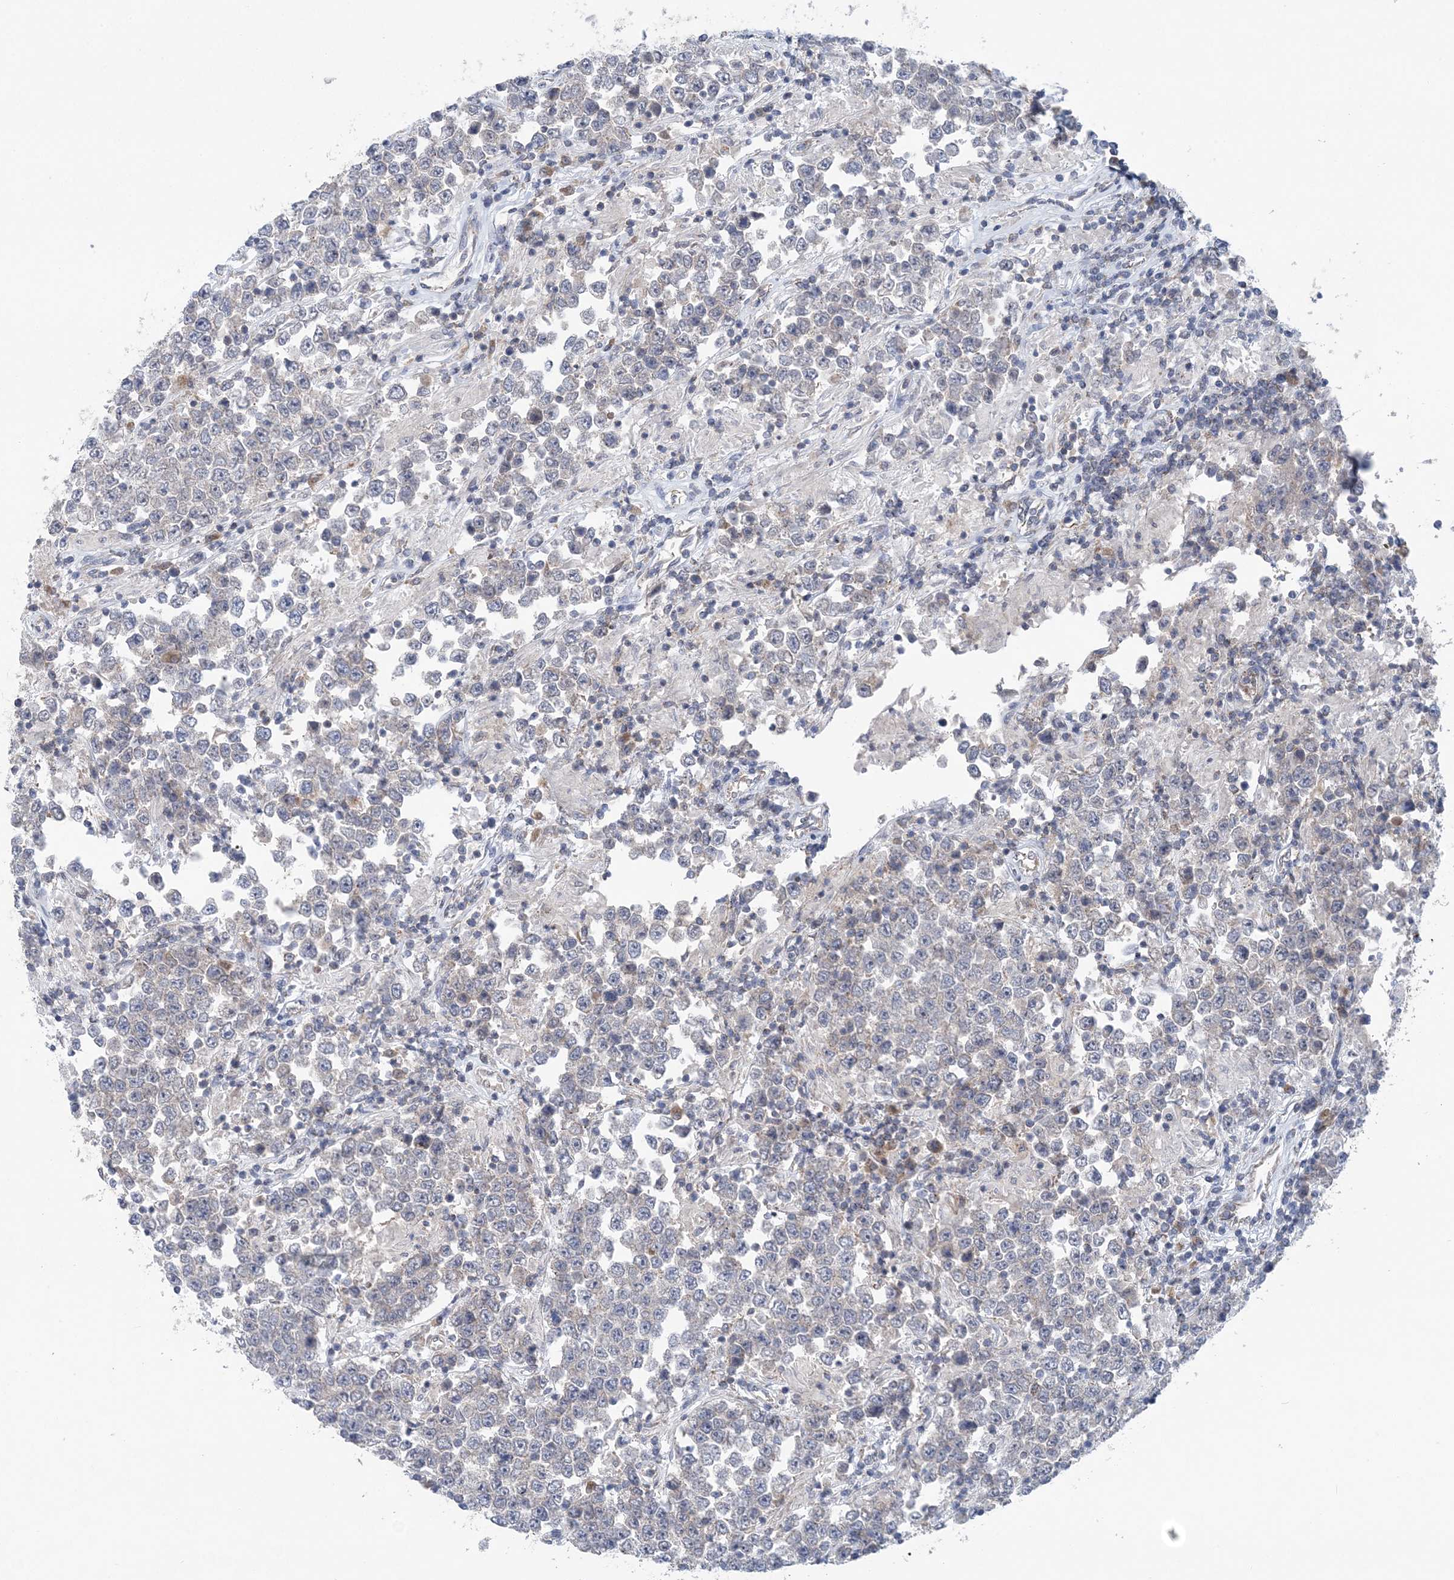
{"staining": {"intensity": "negative", "quantity": "none", "location": "none"}, "tissue": "testis cancer", "cell_type": "Tumor cells", "image_type": "cancer", "snomed": [{"axis": "morphology", "description": "Normal tissue, NOS"}, {"axis": "morphology", "description": "Urothelial carcinoma, High grade"}, {"axis": "morphology", "description": "Seminoma, NOS"}, {"axis": "morphology", "description": "Carcinoma, Embryonal, NOS"}, {"axis": "topography", "description": "Urinary bladder"}, {"axis": "topography", "description": "Testis"}], "caption": "Photomicrograph shows no protein staining in tumor cells of urothelial carcinoma (high-grade) (testis) tissue.", "gene": "COPE", "patient": {"sex": "male", "age": 41}}